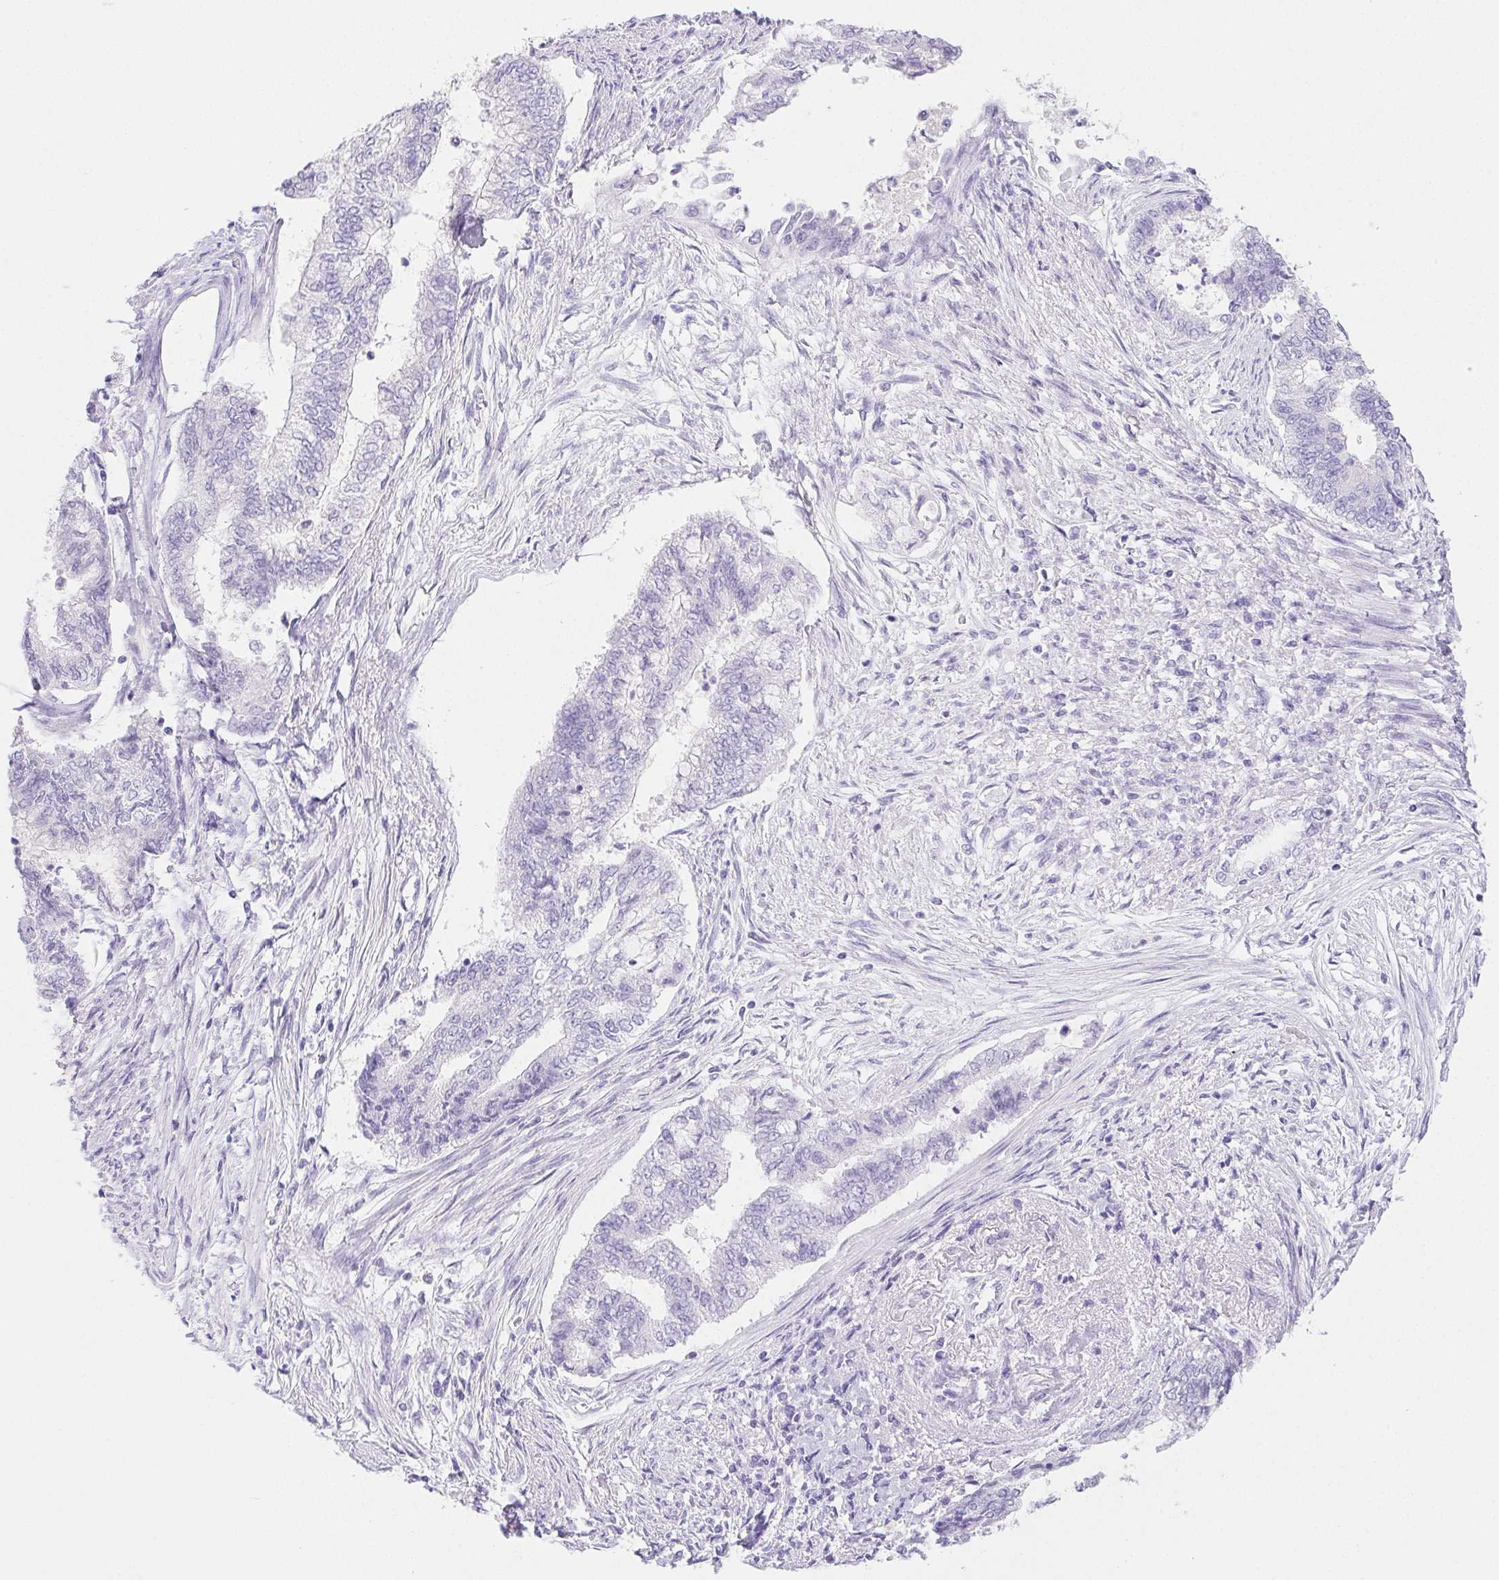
{"staining": {"intensity": "negative", "quantity": "none", "location": "none"}, "tissue": "endometrial cancer", "cell_type": "Tumor cells", "image_type": "cancer", "snomed": [{"axis": "morphology", "description": "Adenocarcinoma, NOS"}, {"axis": "topography", "description": "Endometrium"}], "caption": "Tumor cells show no significant protein expression in endometrial cancer.", "gene": "PNLIP", "patient": {"sex": "female", "age": 65}}